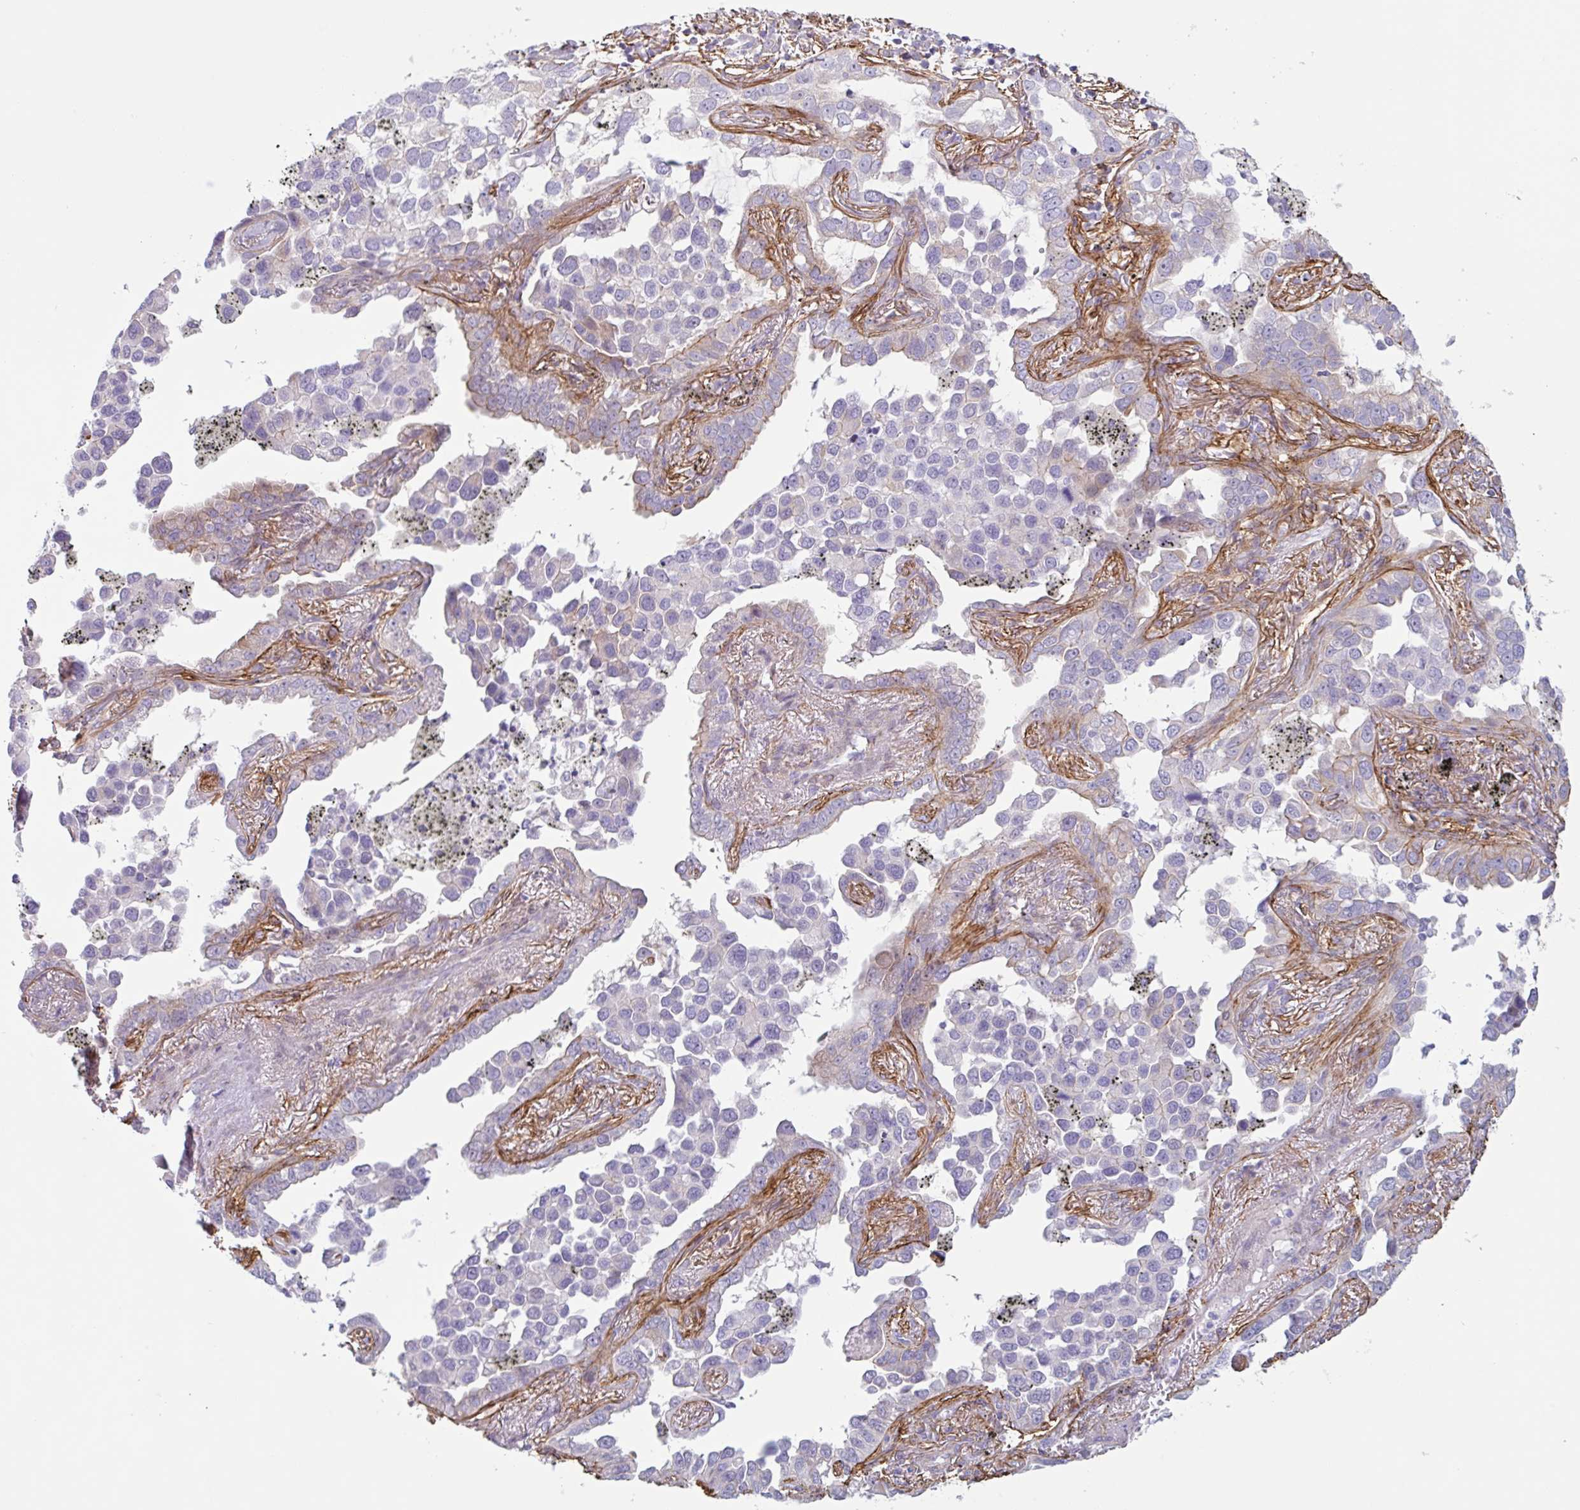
{"staining": {"intensity": "negative", "quantity": "none", "location": "none"}, "tissue": "lung cancer", "cell_type": "Tumor cells", "image_type": "cancer", "snomed": [{"axis": "morphology", "description": "Adenocarcinoma, NOS"}, {"axis": "topography", "description": "Lung"}], "caption": "Tumor cells show no significant positivity in lung cancer.", "gene": "MYH10", "patient": {"sex": "male", "age": 67}}